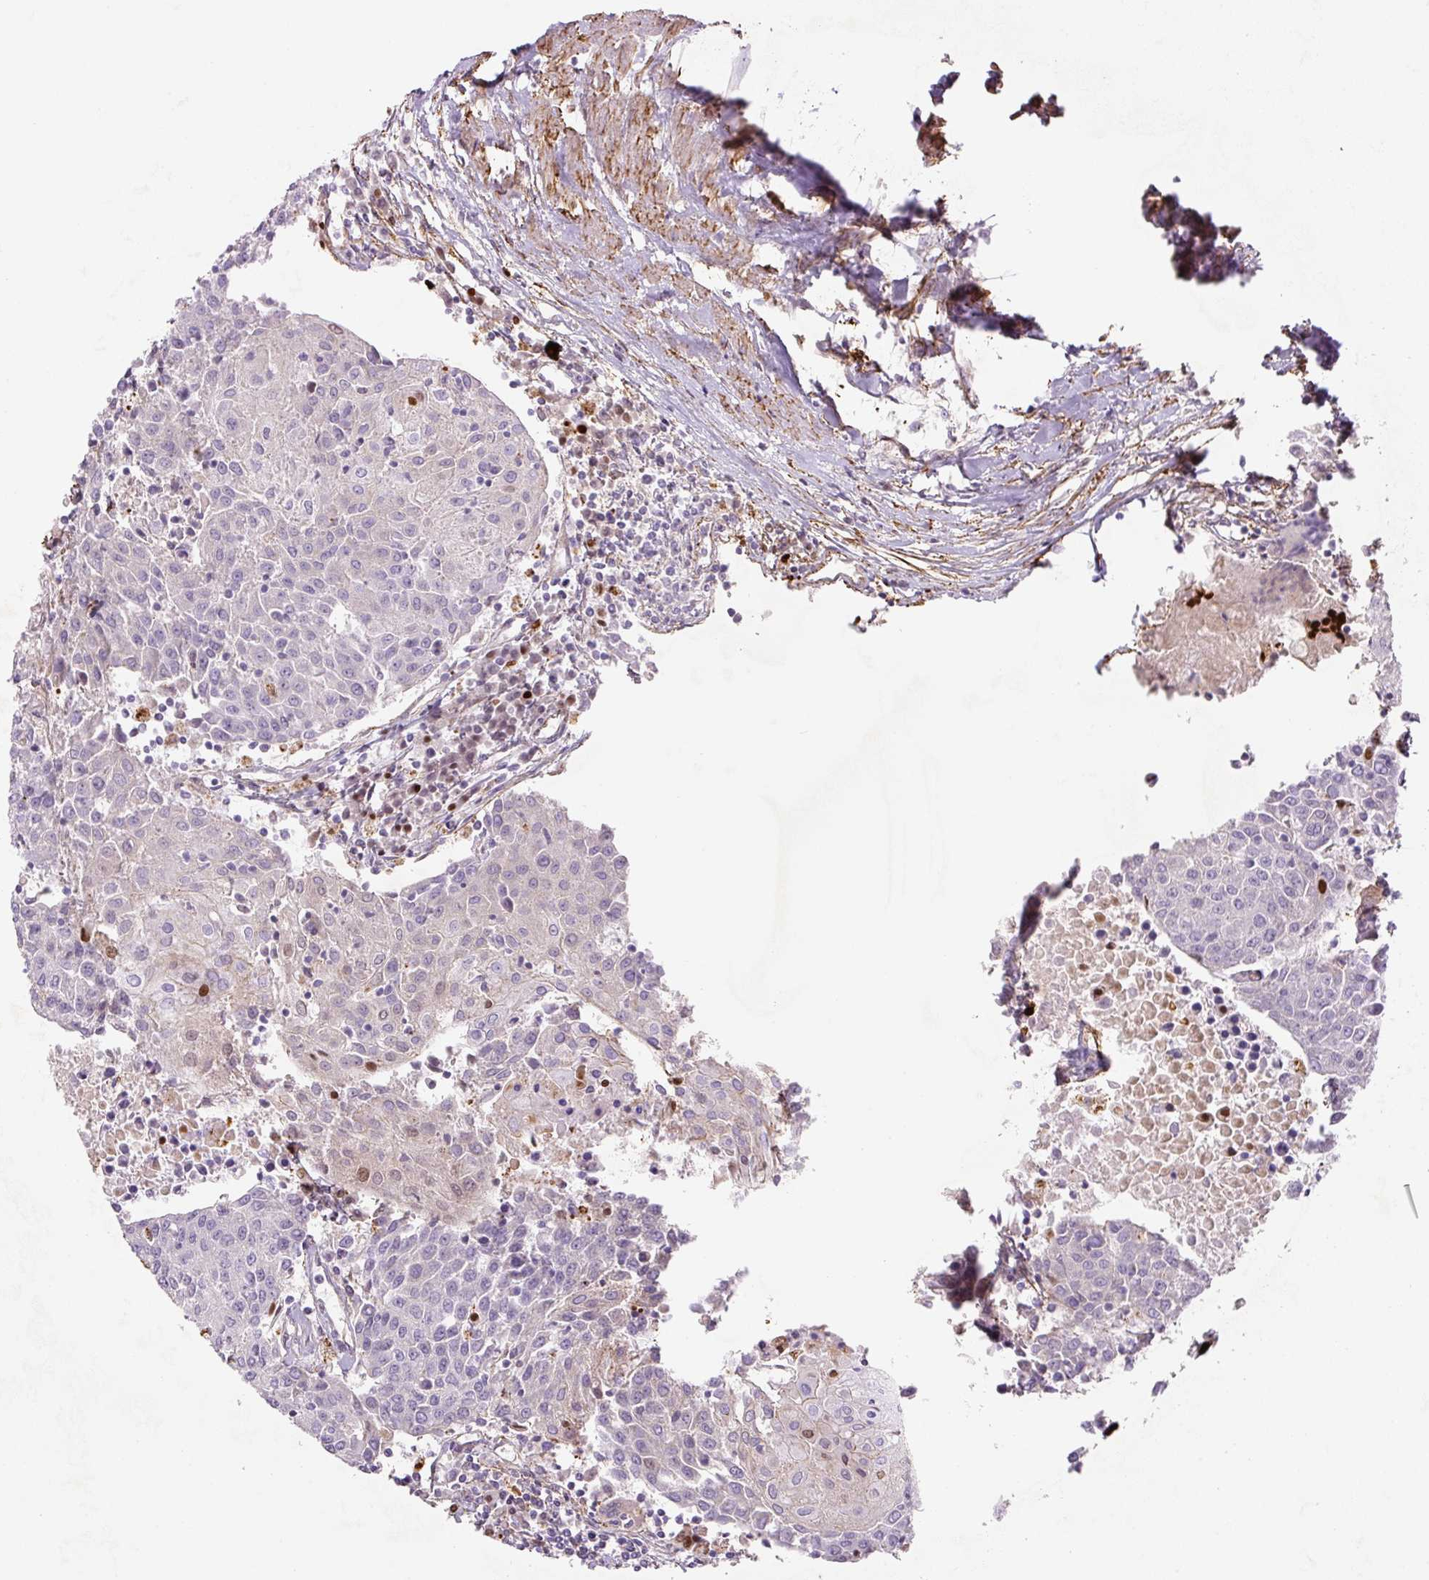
{"staining": {"intensity": "negative", "quantity": "none", "location": "none"}, "tissue": "urothelial cancer", "cell_type": "Tumor cells", "image_type": "cancer", "snomed": [{"axis": "morphology", "description": "Urothelial carcinoma, High grade"}, {"axis": "topography", "description": "Urinary bladder"}], "caption": "Immunohistochemical staining of human high-grade urothelial carcinoma exhibits no significant staining in tumor cells.", "gene": "CCNI2", "patient": {"sex": "female", "age": 85}}